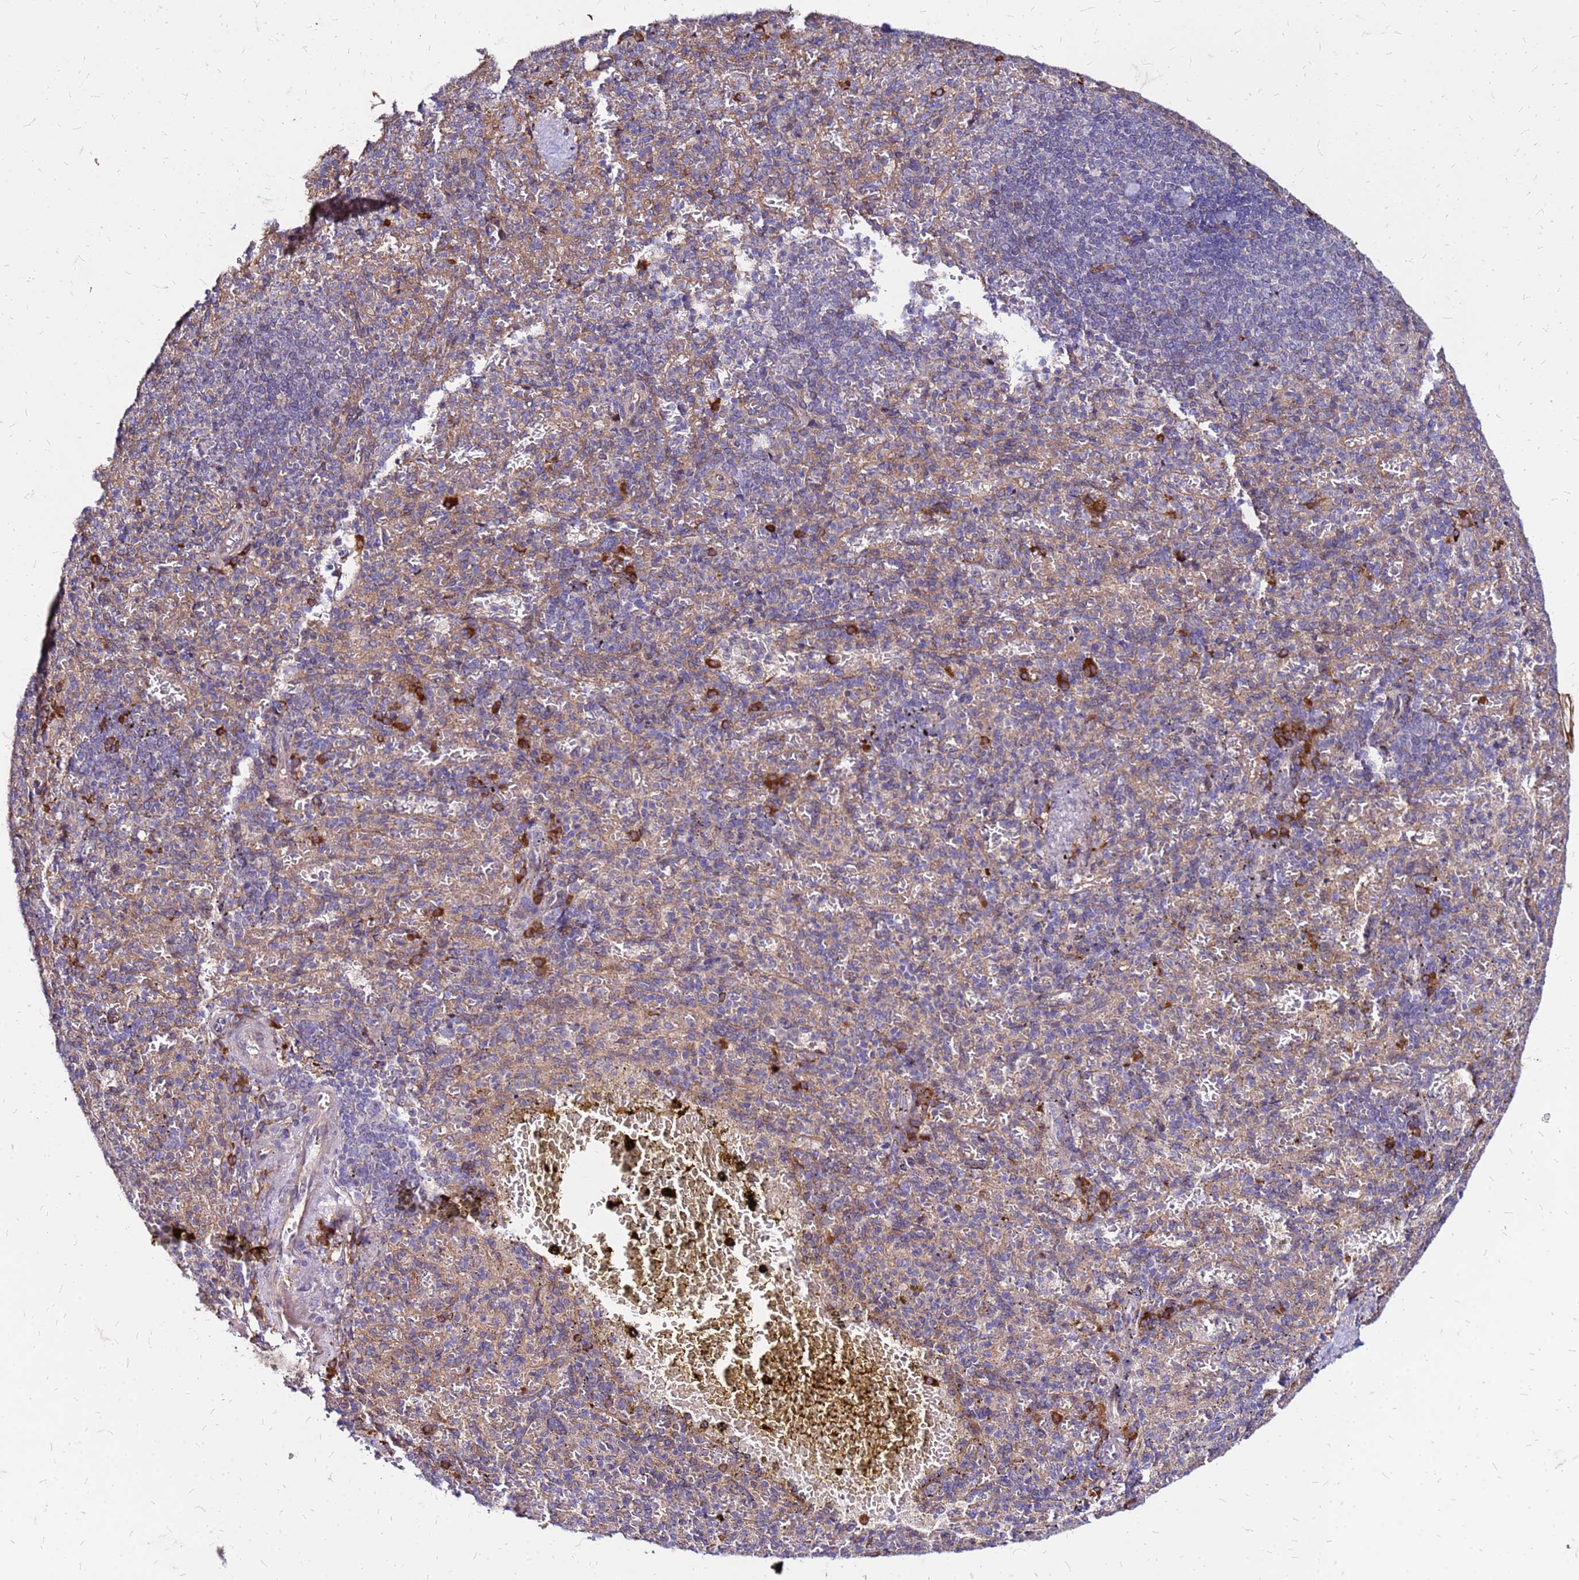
{"staining": {"intensity": "negative", "quantity": "none", "location": "none"}, "tissue": "spleen", "cell_type": "Cells in red pulp", "image_type": "normal", "snomed": [{"axis": "morphology", "description": "Normal tissue, NOS"}, {"axis": "topography", "description": "Spleen"}], "caption": "Benign spleen was stained to show a protein in brown. There is no significant expression in cells in red pulp. (Stains: DAB (3,3'-diaminobenzidine) immunohistochemistry with hematoxylin counter stain, Microscopy: brightfield microscopy at high magnification).", "gene": "VMO1", "patient": {"sex": "female", "age": 74}}